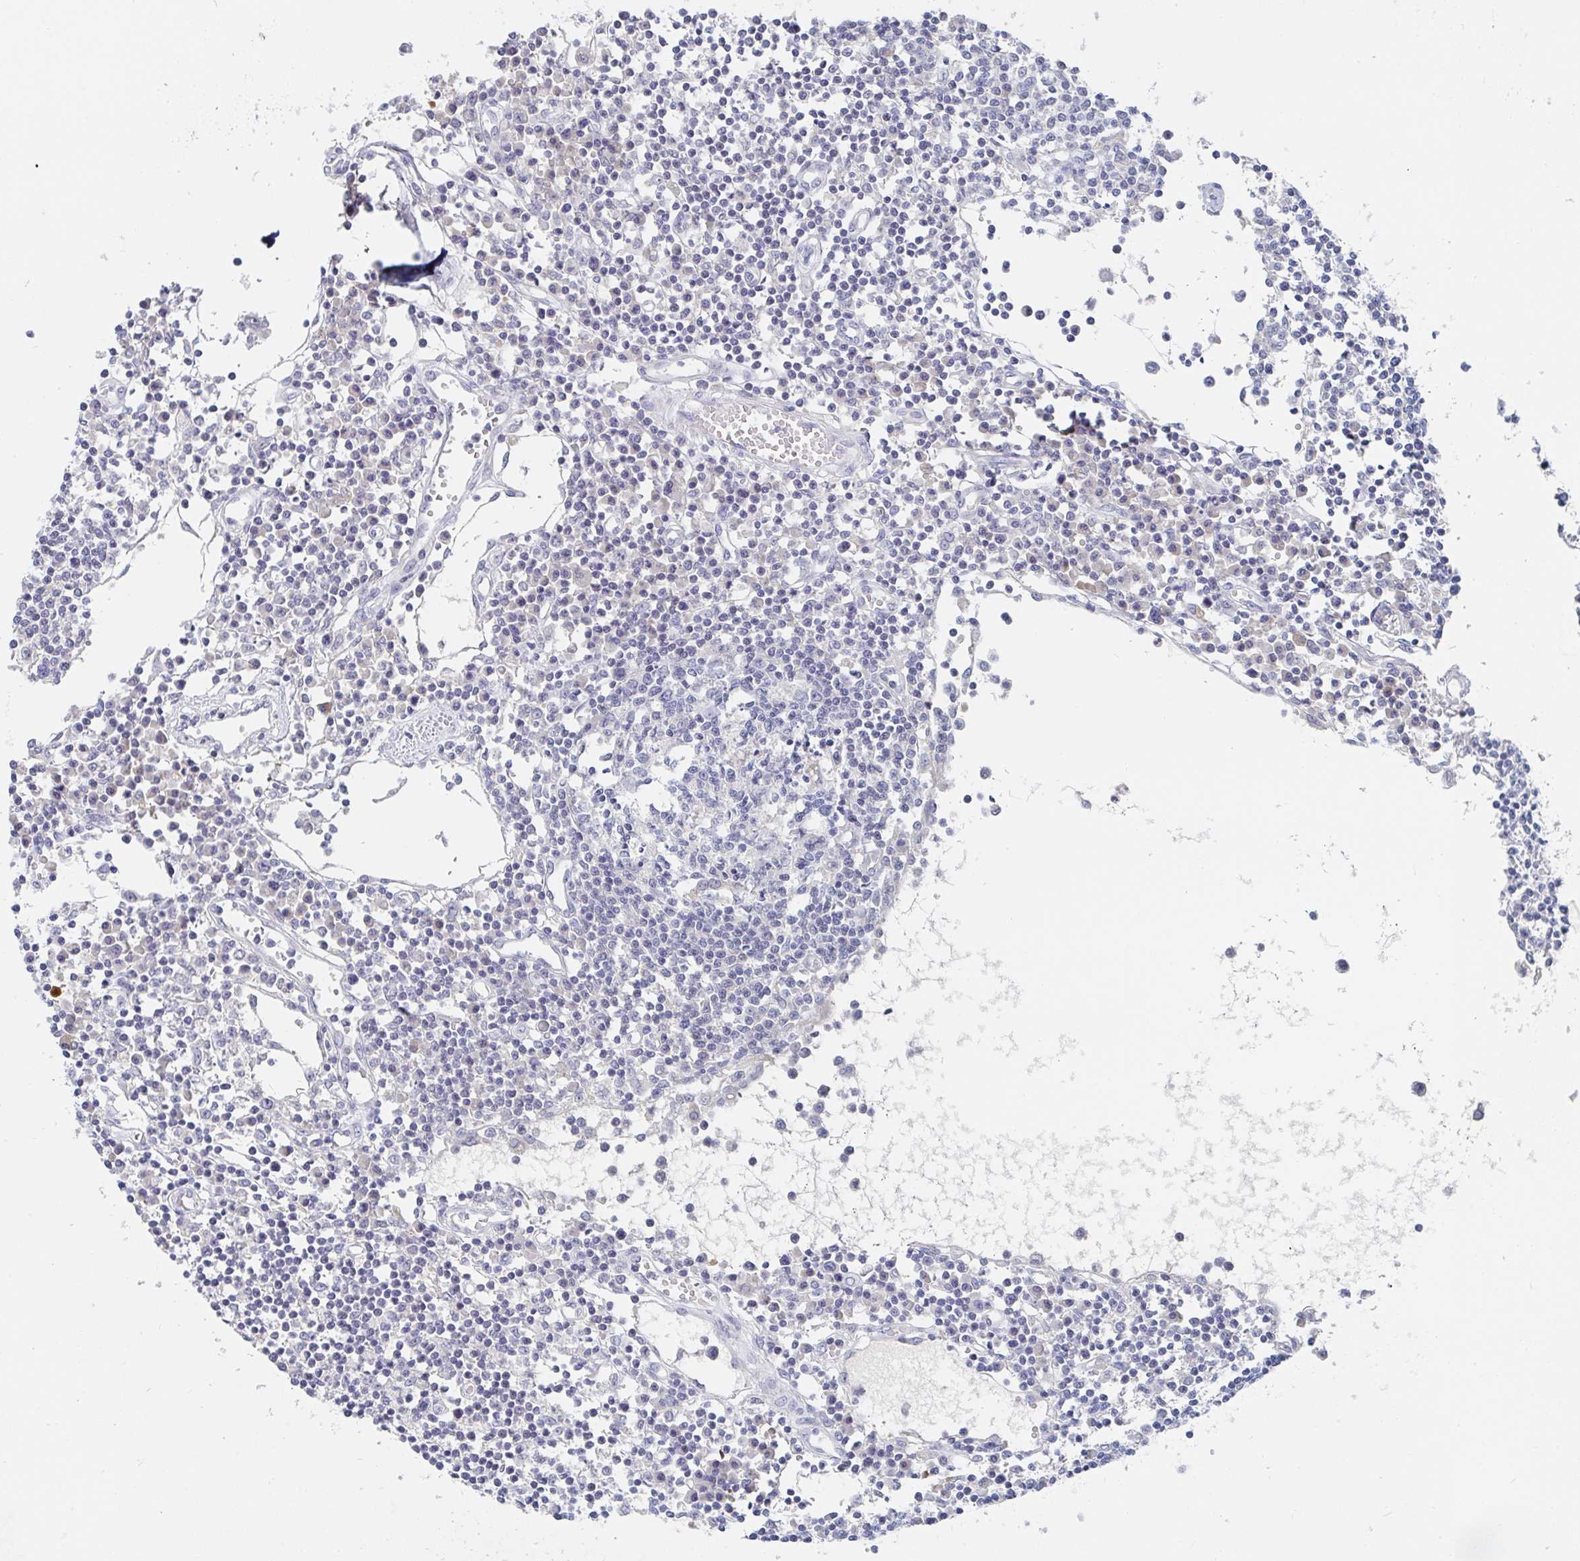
{"staining": {"intensity": "negative", "quantity": "none", "location": "none"}, "tissue": "lymph node", "cell_type": "Germinal center cells", "image_type": "normal", "snomed": [{"axis": "morphology", "description": "Normal tissue, NOS"}, {"axis": "topography", "description": "Lymph node"}], "caption": "This is a histopathology image of immunohistochemistry (IHC) staining of benign lymph node, which shows no positivity in germinal center cells. (Brightfield microscopy of DAB (3,3'-diaminobenzidine) immunohistochemistry at high magnification).", "gene": "ZNF100", "patient": {"sex": "female", "age": 78}}